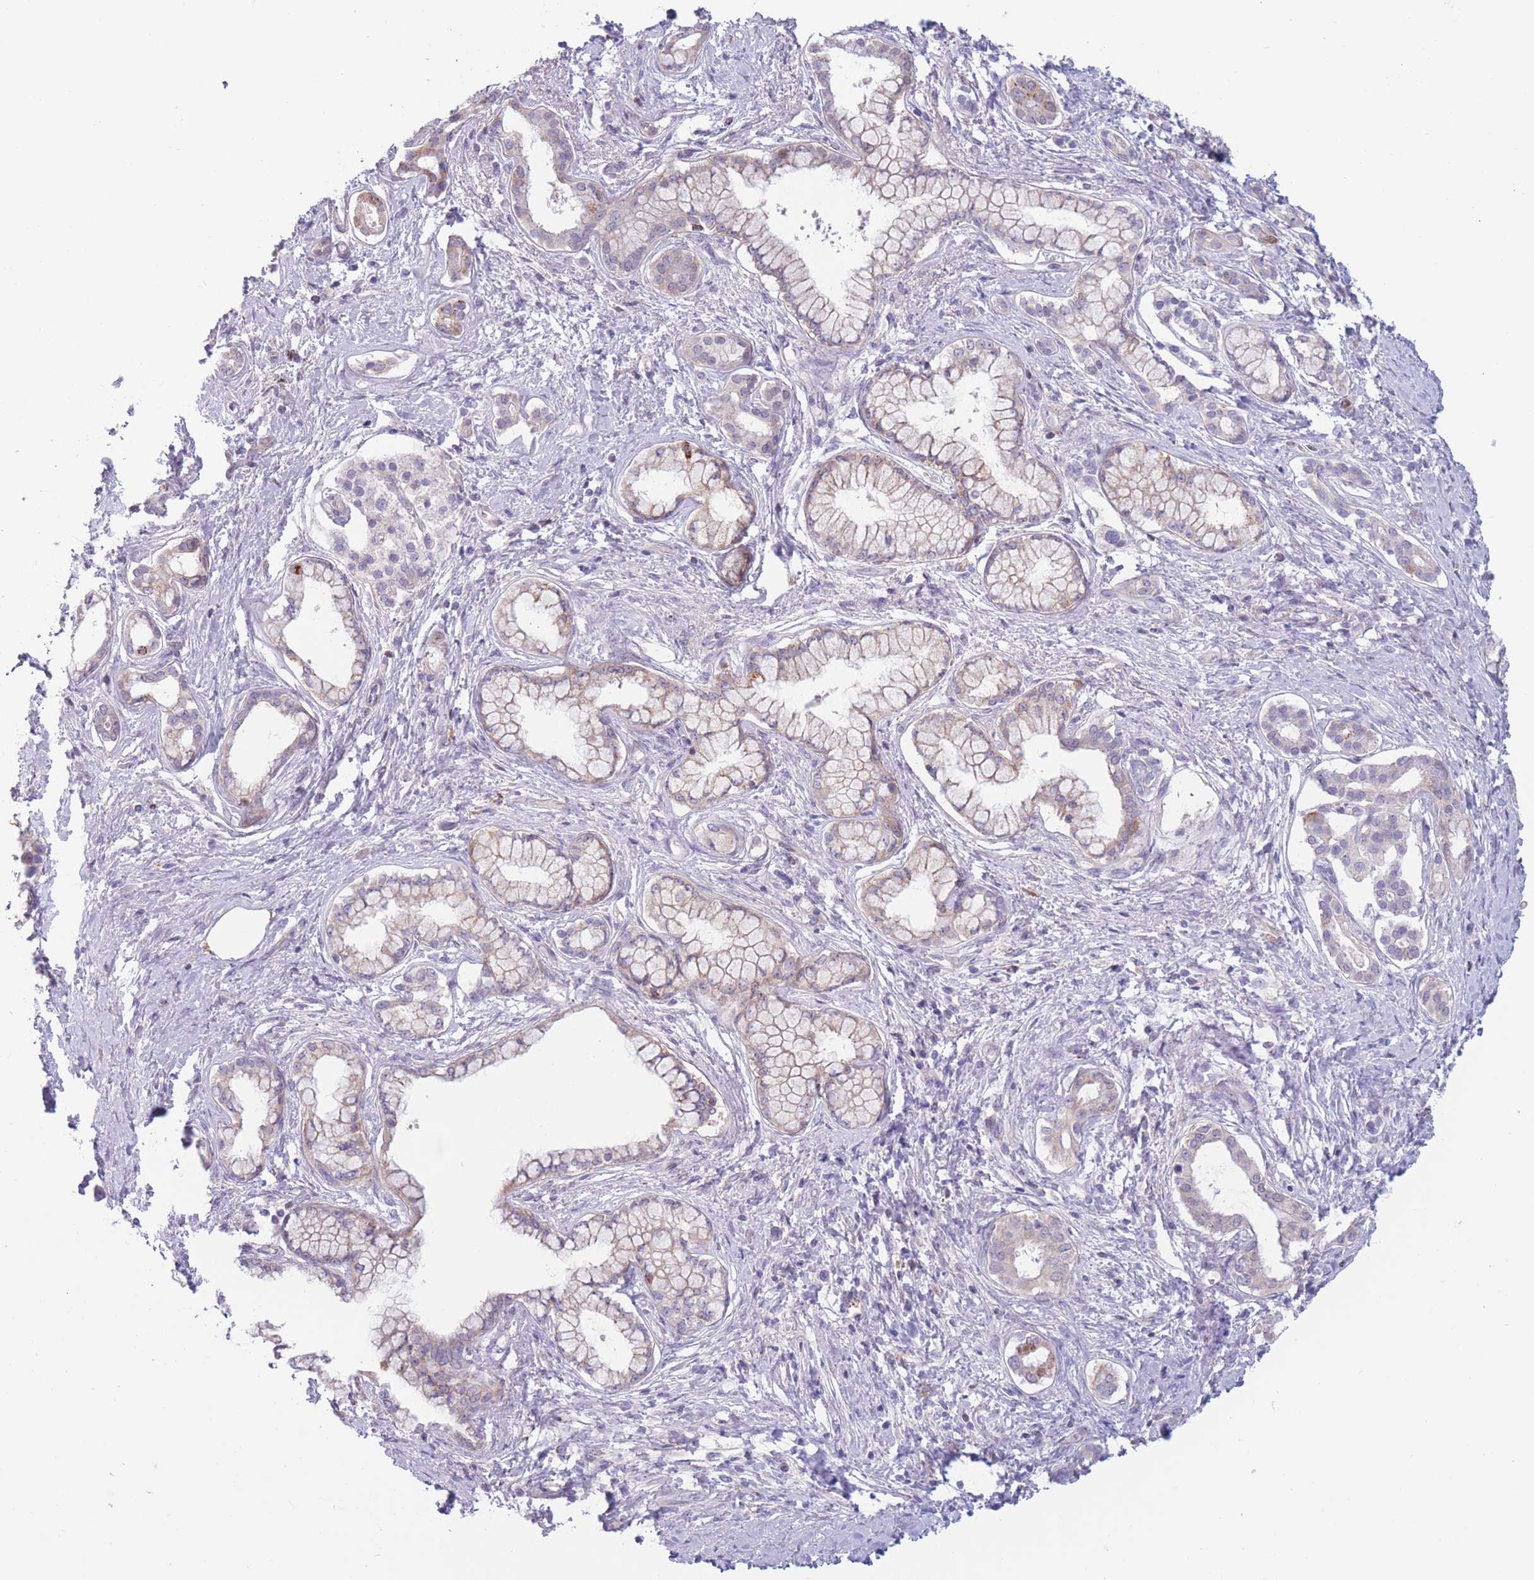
{"staining": {"intensity": "negative", "quantity": "none", "location": "none"}, "tissue": "pancreatic cancer", "cell_type": "Tumor cells", "image_type": "cancer", "snomed": [{"axis": "morphology", "description": "Adenocarcinoma, NOS"}, {"axis": "topography", "description": "Pancreas"}], "caption": "The immunohistochemistry image has no significant expression in tumor cells of pancreatic adenocarcinoma tissue. Nuclei are stained in blue.", "gene": "PDE4A", "patient": {"sex": "male", "age": 70}}